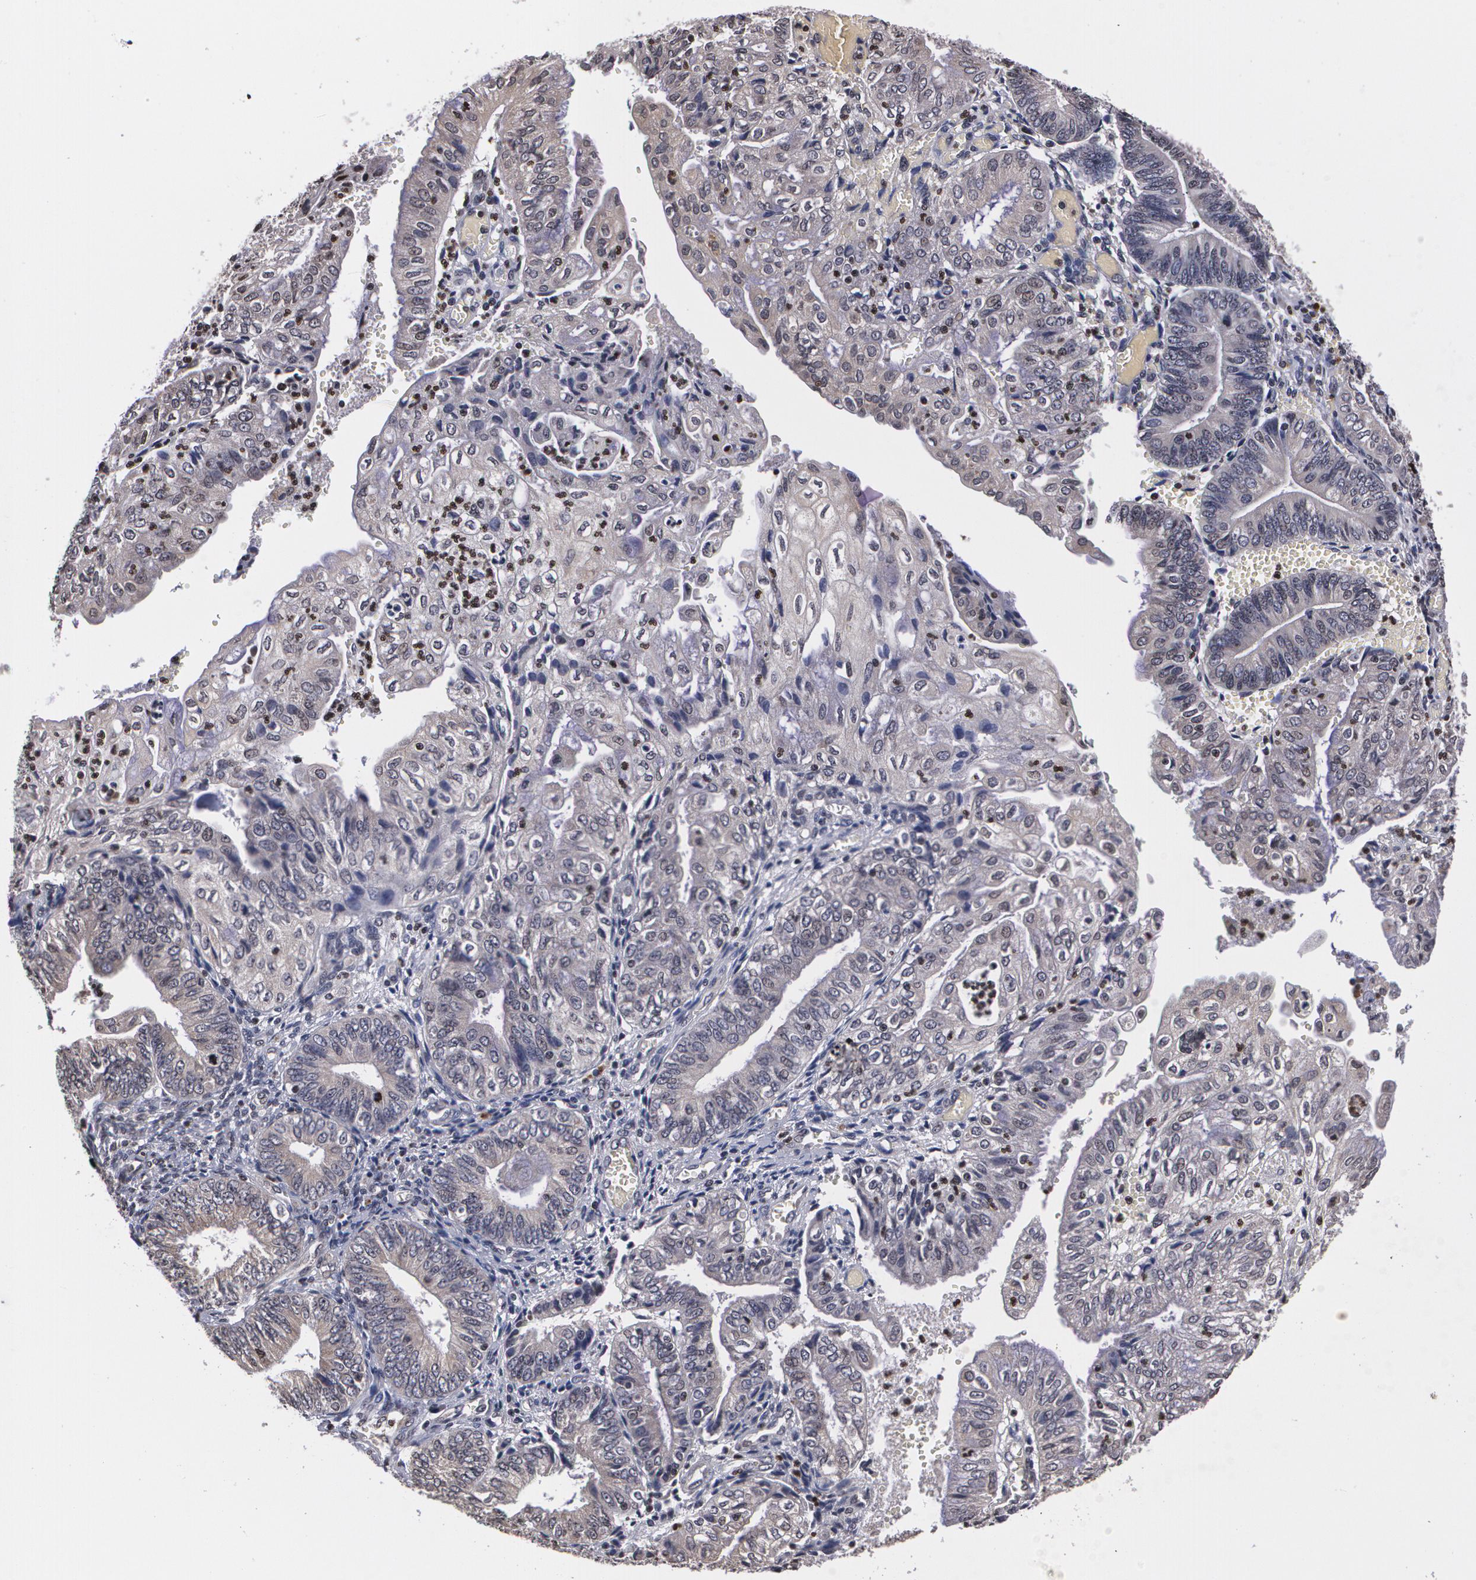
{"staining": {"intensity": "weak", "quantity": "<25%", "location": "cytoplasmic/membranous"}, "tissue": "endometrial cancer", "cell_type": "Tumor cells", "image_type": "cancer", "snomed": [{"axis": "morphology", "description": "Adenocarcinoma, NOS"}, {"axis": "topography", "description": "Endometrium"}], "caption": "Immunohistochemical staining of endometrial adenocarcinoma reveals no significant expression in tumor cells.", "gene": "MVP", "patient": {"sex": "female", "age": 55}}